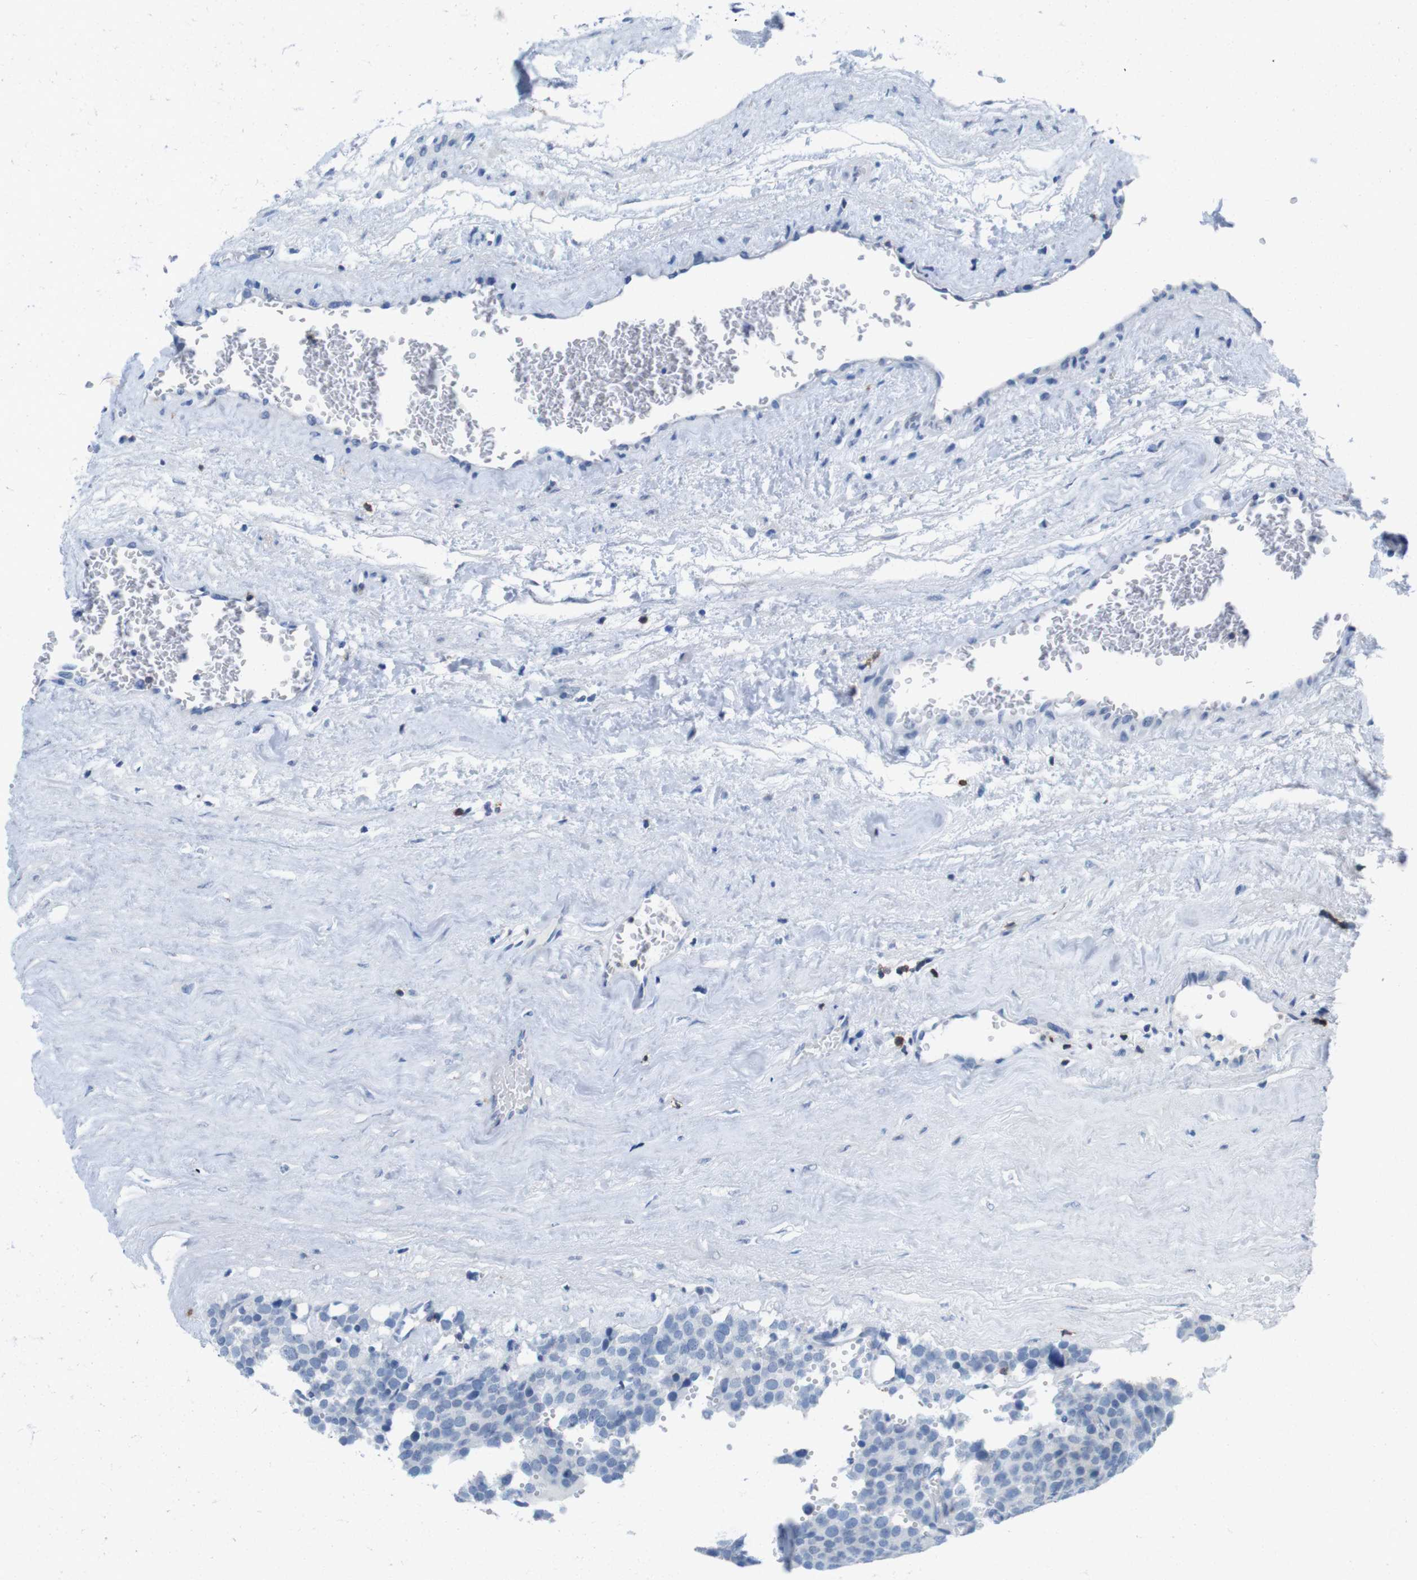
{"staining": {"intensity": "negative", "quantity": "none", "location": "none"}, "tissue": "testis cancer", "cell_type": "Tumor cells", "image_type": "cancer", "snomed": [{"axis": "morphology", "description": "Normal tissue, NOS"}, {"axis": "morphology", "description": "Seminoma, NOS"}, {"axis": "topography", "description": "Testis"}], "caption": "A high-resolution image shows IHC staining of testis cancer (seminoma), which reveals no significant positivity in tumor cells.", "gene": "CD5", "patient": {"sex": "male", "age": 71}}